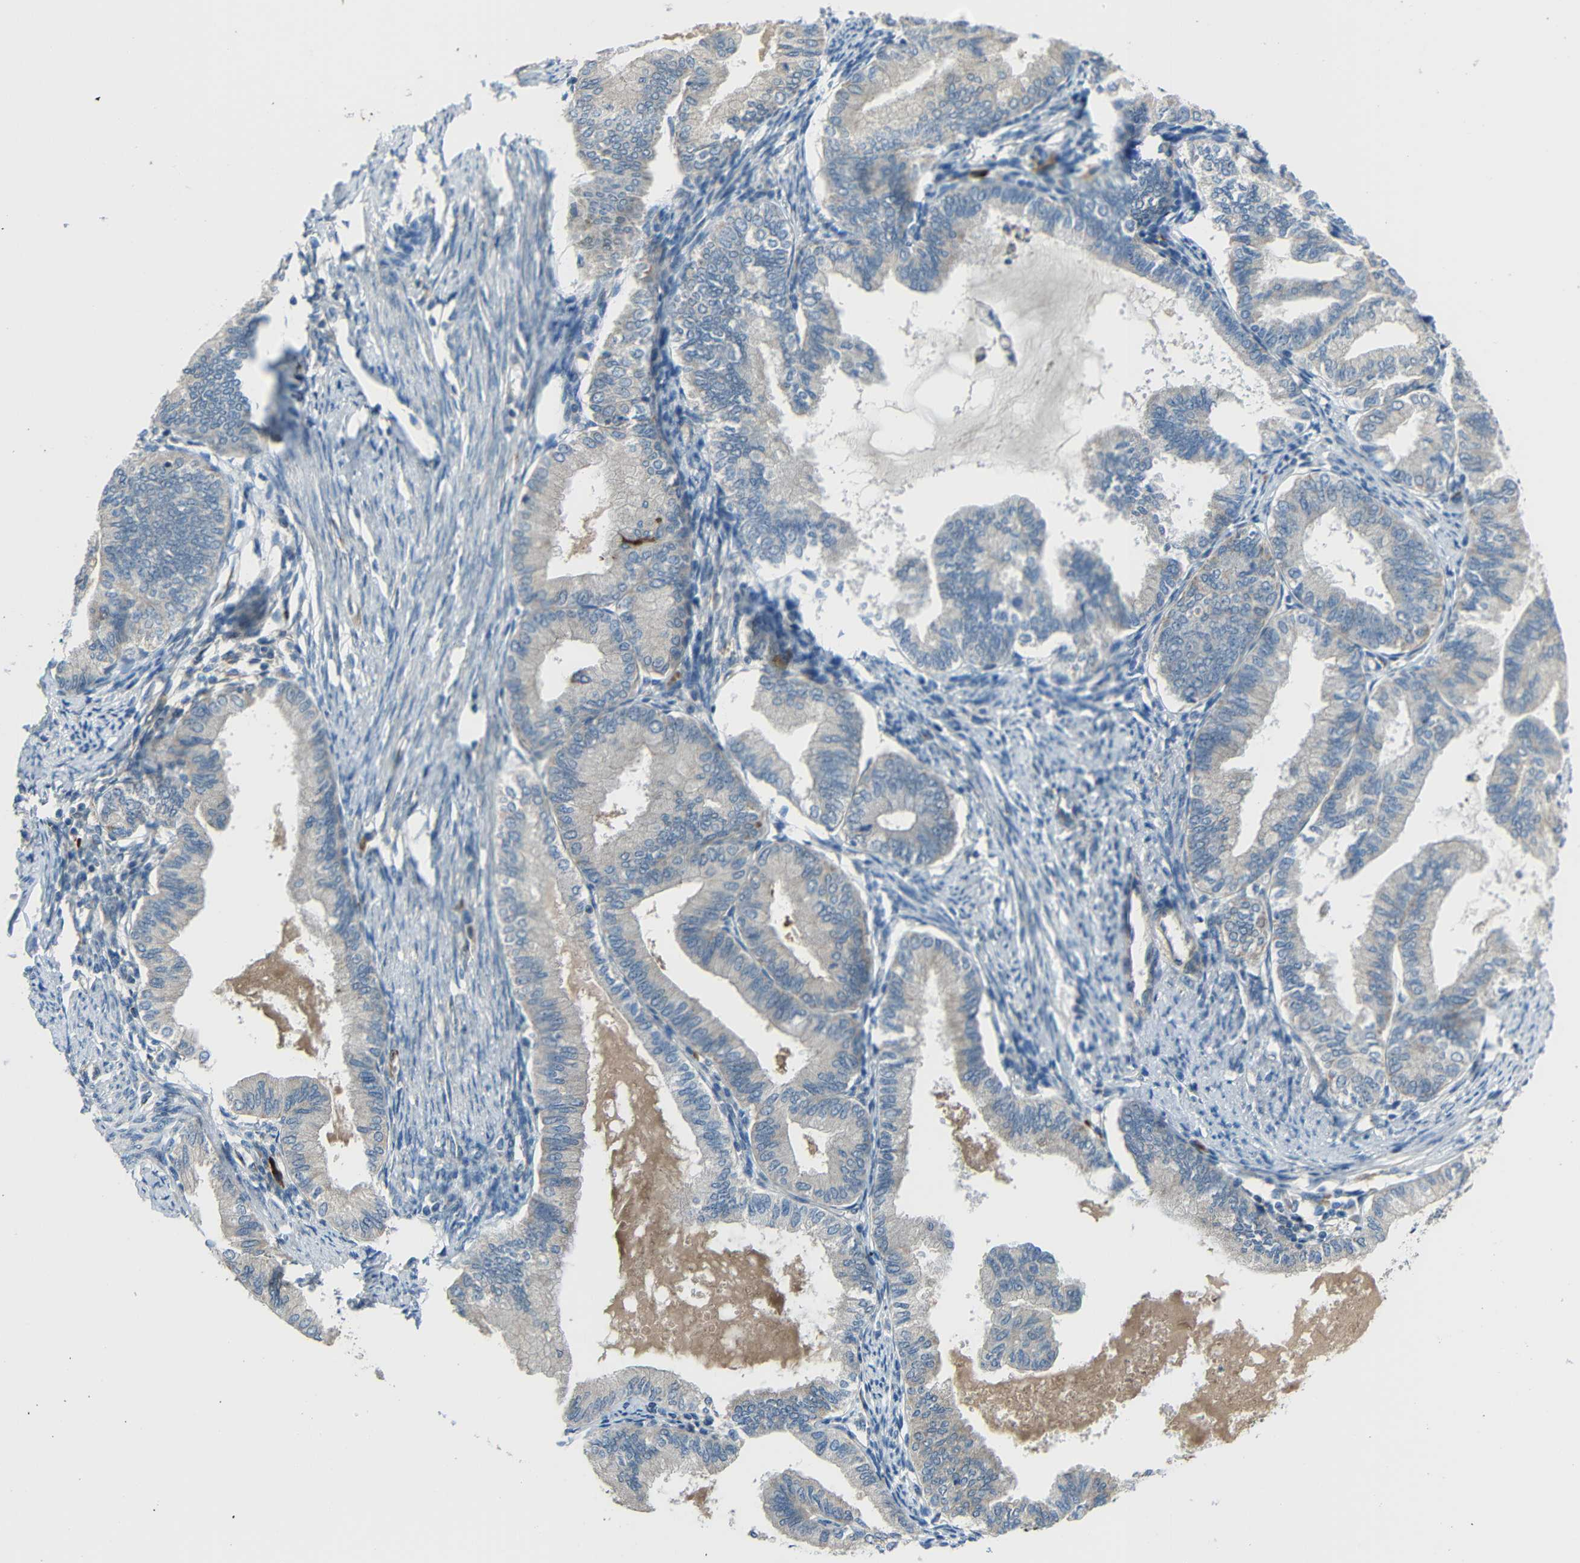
{"staining": {"intensity": "weak", "quantity": ">75%", "location": "cytoplasmic/membranous"}, "tissue": "endometrial cancer", "cell_type": "Tumor cells", "image_type": "cancer", "snomed": [{"axis": "morphology", "description": "Adenocarcinoma, NOS"}, {"axis": "topography", "description": "Endometrium"}], "caption": "A low amount of weak cytoplasmic/membranous staining is seen in approximately >75% of tumor cells in endometrial cancer tissue. The protein of interest is stained brown, and the nuclei are stained in blue (DAB IHC with brightfield microscopy, high magnification).", "gene": "DCLK1", "patient": {"sex": "female", "age": 86}}